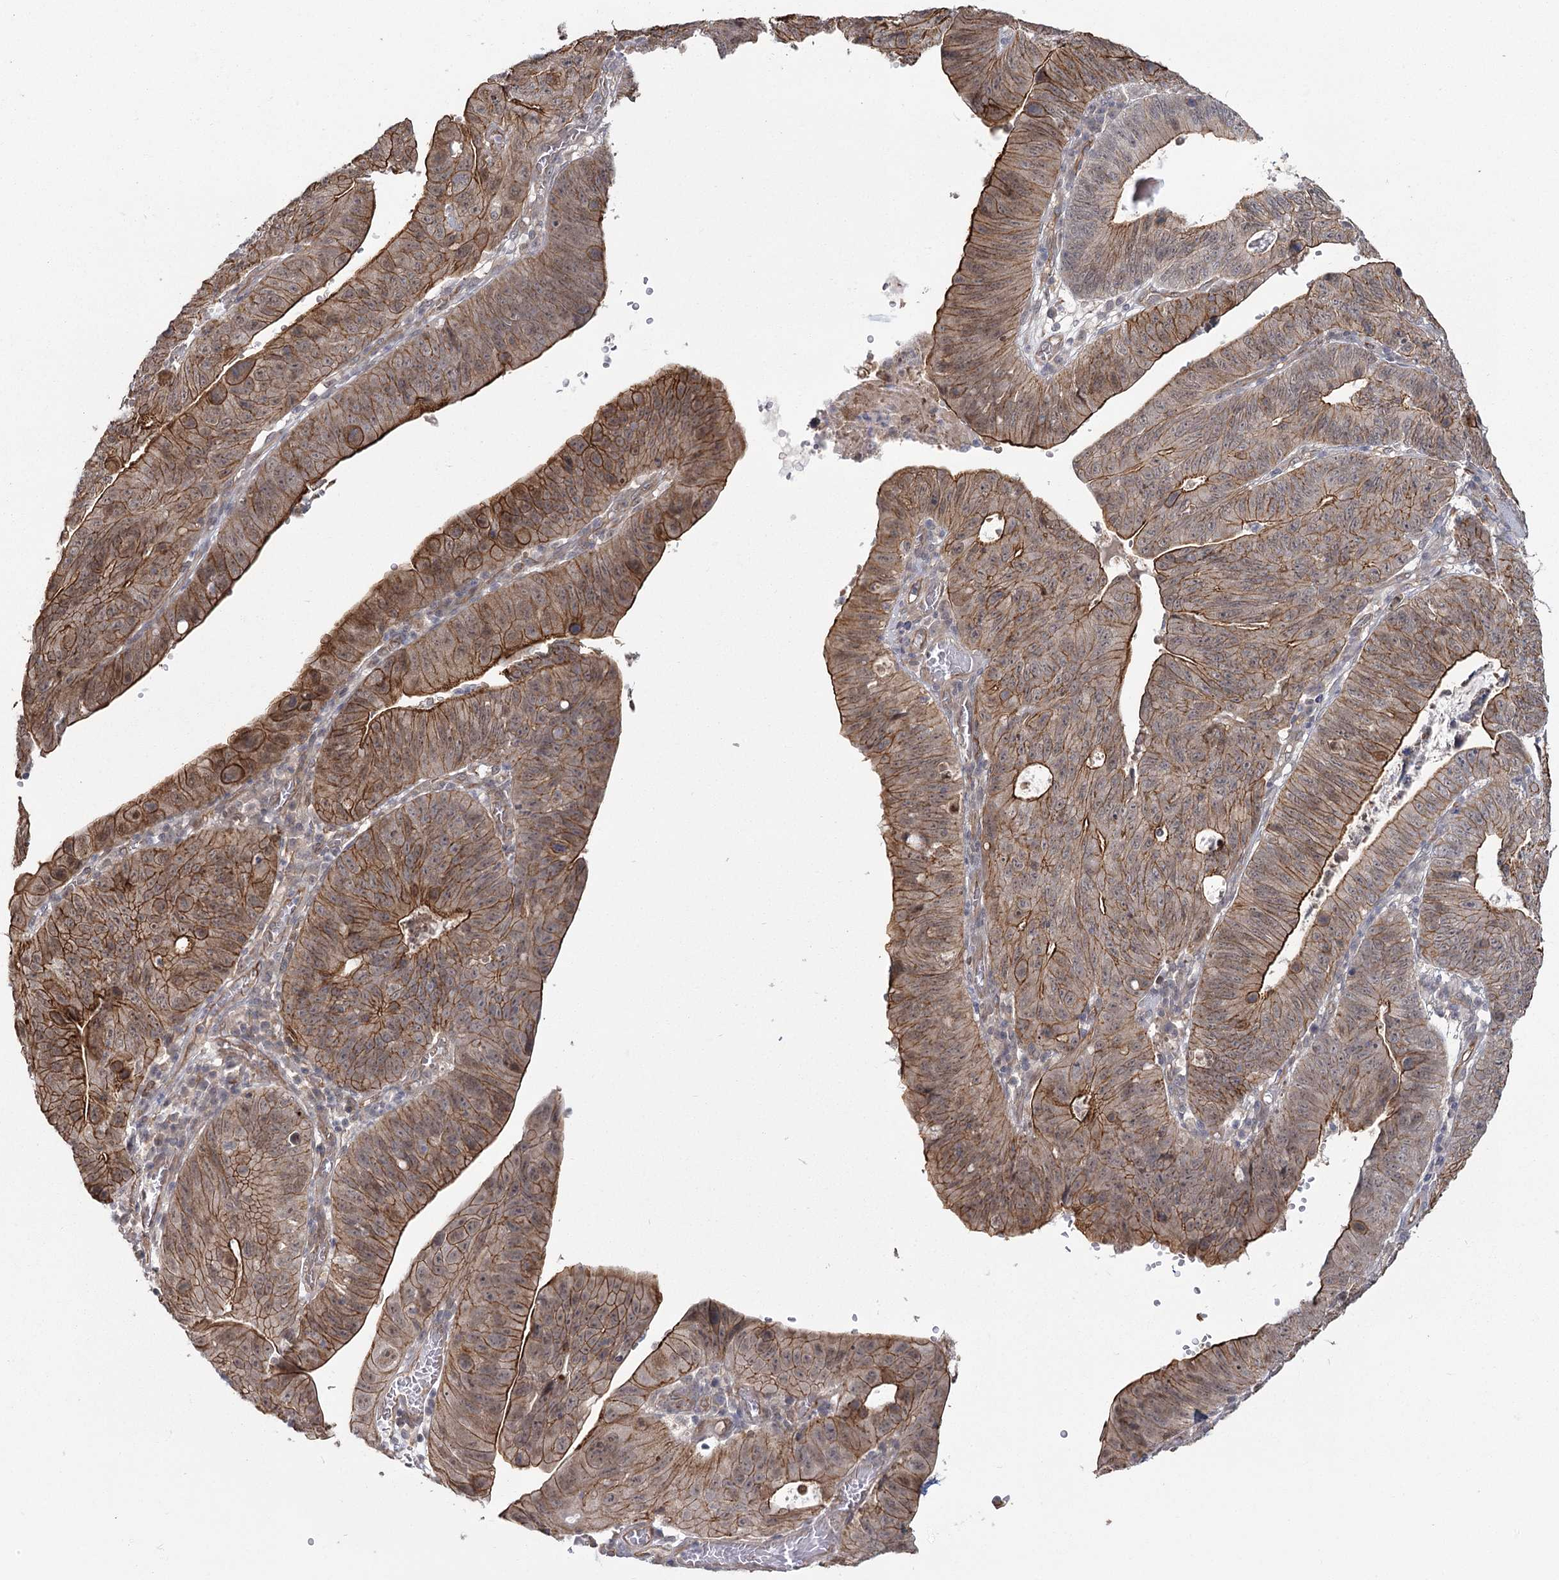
{"staining": {"intensity": "moderate", "quantity": ">75%", "location": "cytoplasmic/membranous"}, "tissue": "stomach cancer", "cell_type": "Tumor cells", "image_type": "cancer", "snomed": [{"axis": "morphology", "description": "Adenocarcinoma, NOS"}, {"axis": "topography", "description": "Stomach"}], "caption": "A histopathology image showing moderate cytoplasmic/membranous expression in approximately >75% of tumor cells in stomach cancer (adenocarcinoma), as visualized by brown immunohistochemical staining.", "gene": "RPP14", "patient": {"sex": "male", "age": 59}}